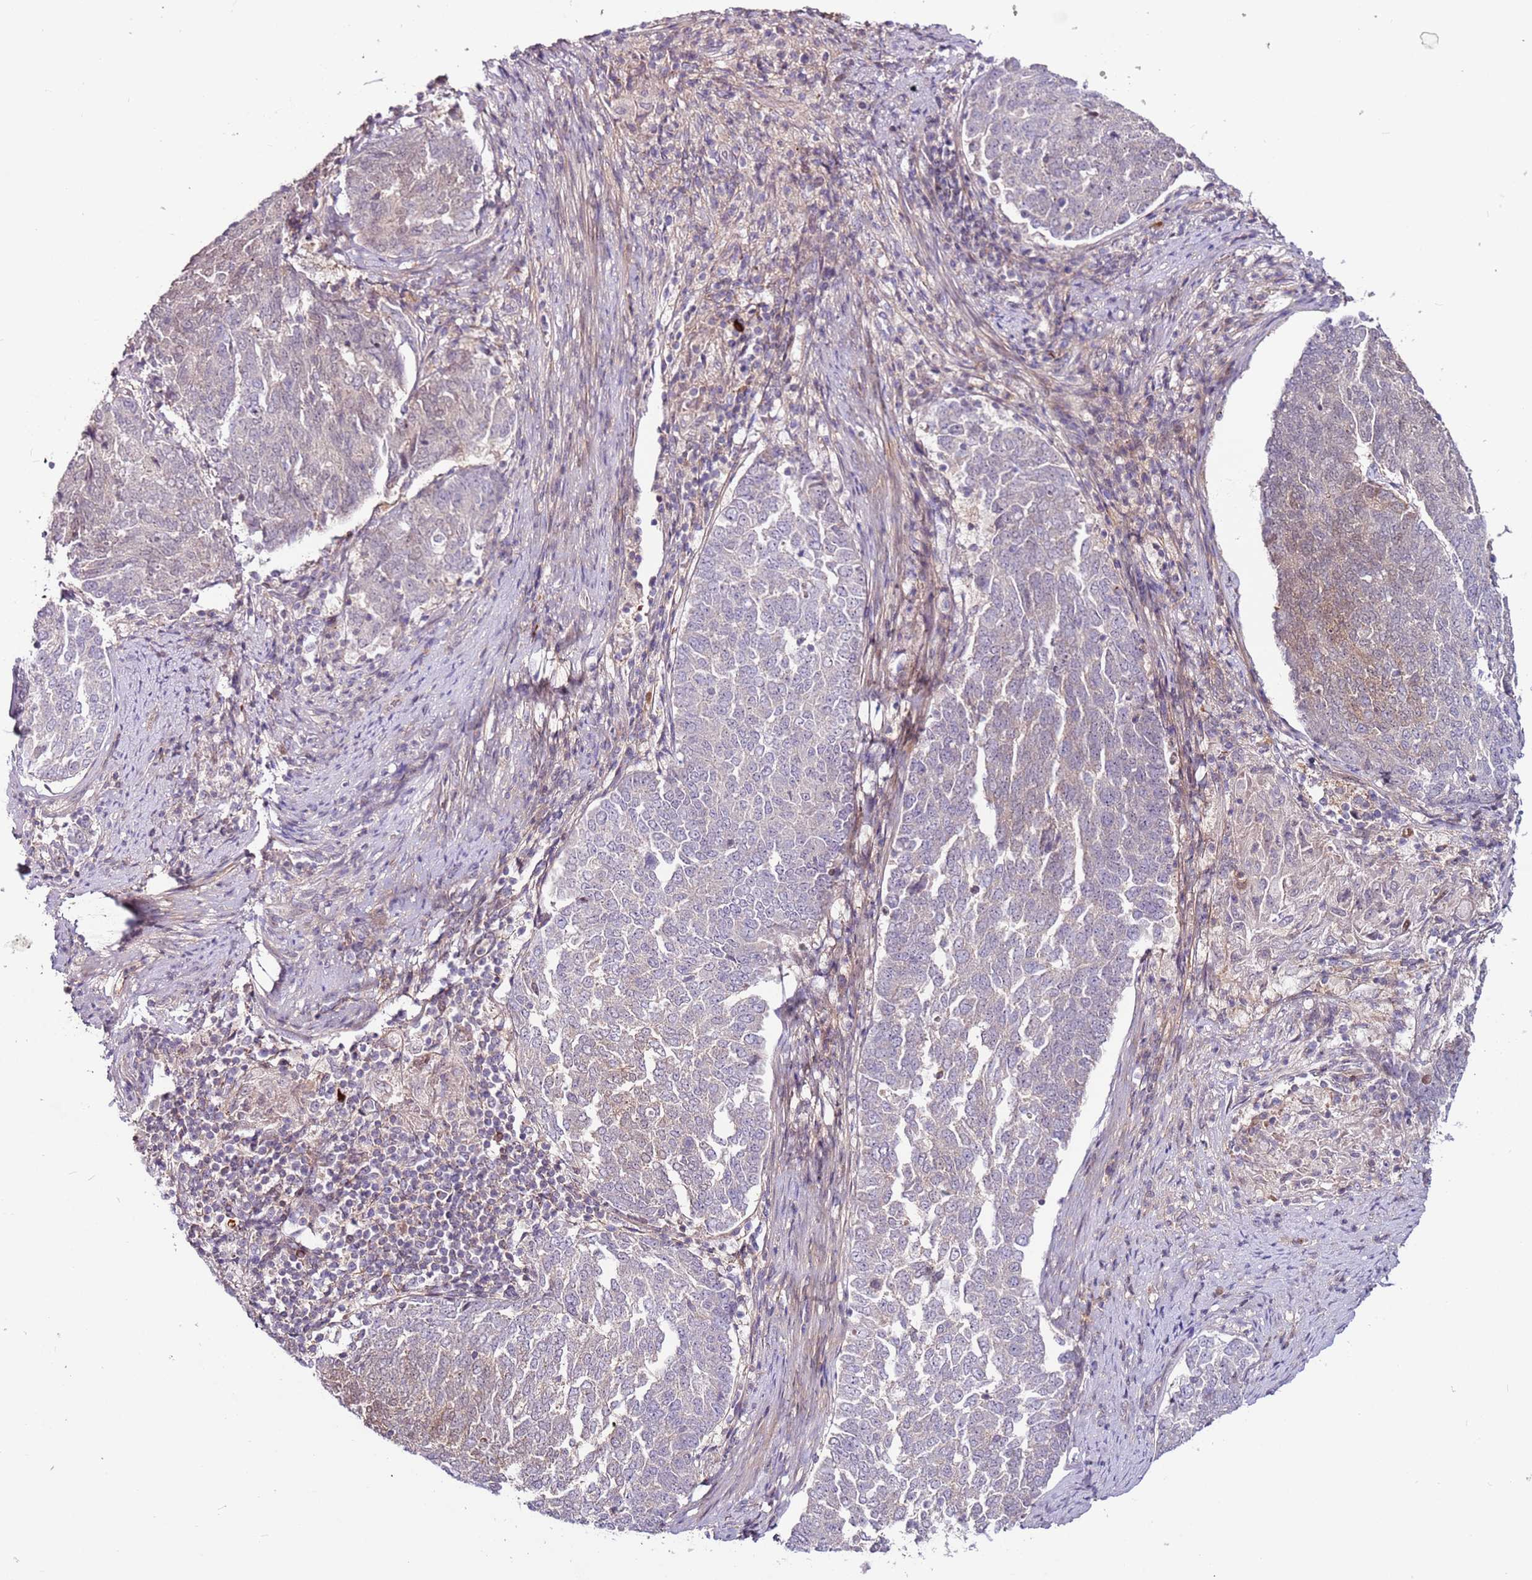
{"staining": {"intensity": "negative", "quantity": "none", "location": "none"}, "tissue": "endometrial cancer", "cell_type": "Tumor cells", "image_type": "cancer", "snomed": [{"axis": "morphology", "description": "Adenocarcinoma, NOS"}, {"axis": "topography", "description": "Endometrium"}], "caption": "The IHC histopathology image has no significant positivity in tumor cells of endometrial adenocarcinoma tissue.", "gene": "MTG2", "patient": {"sex": "female", "age": 80}}